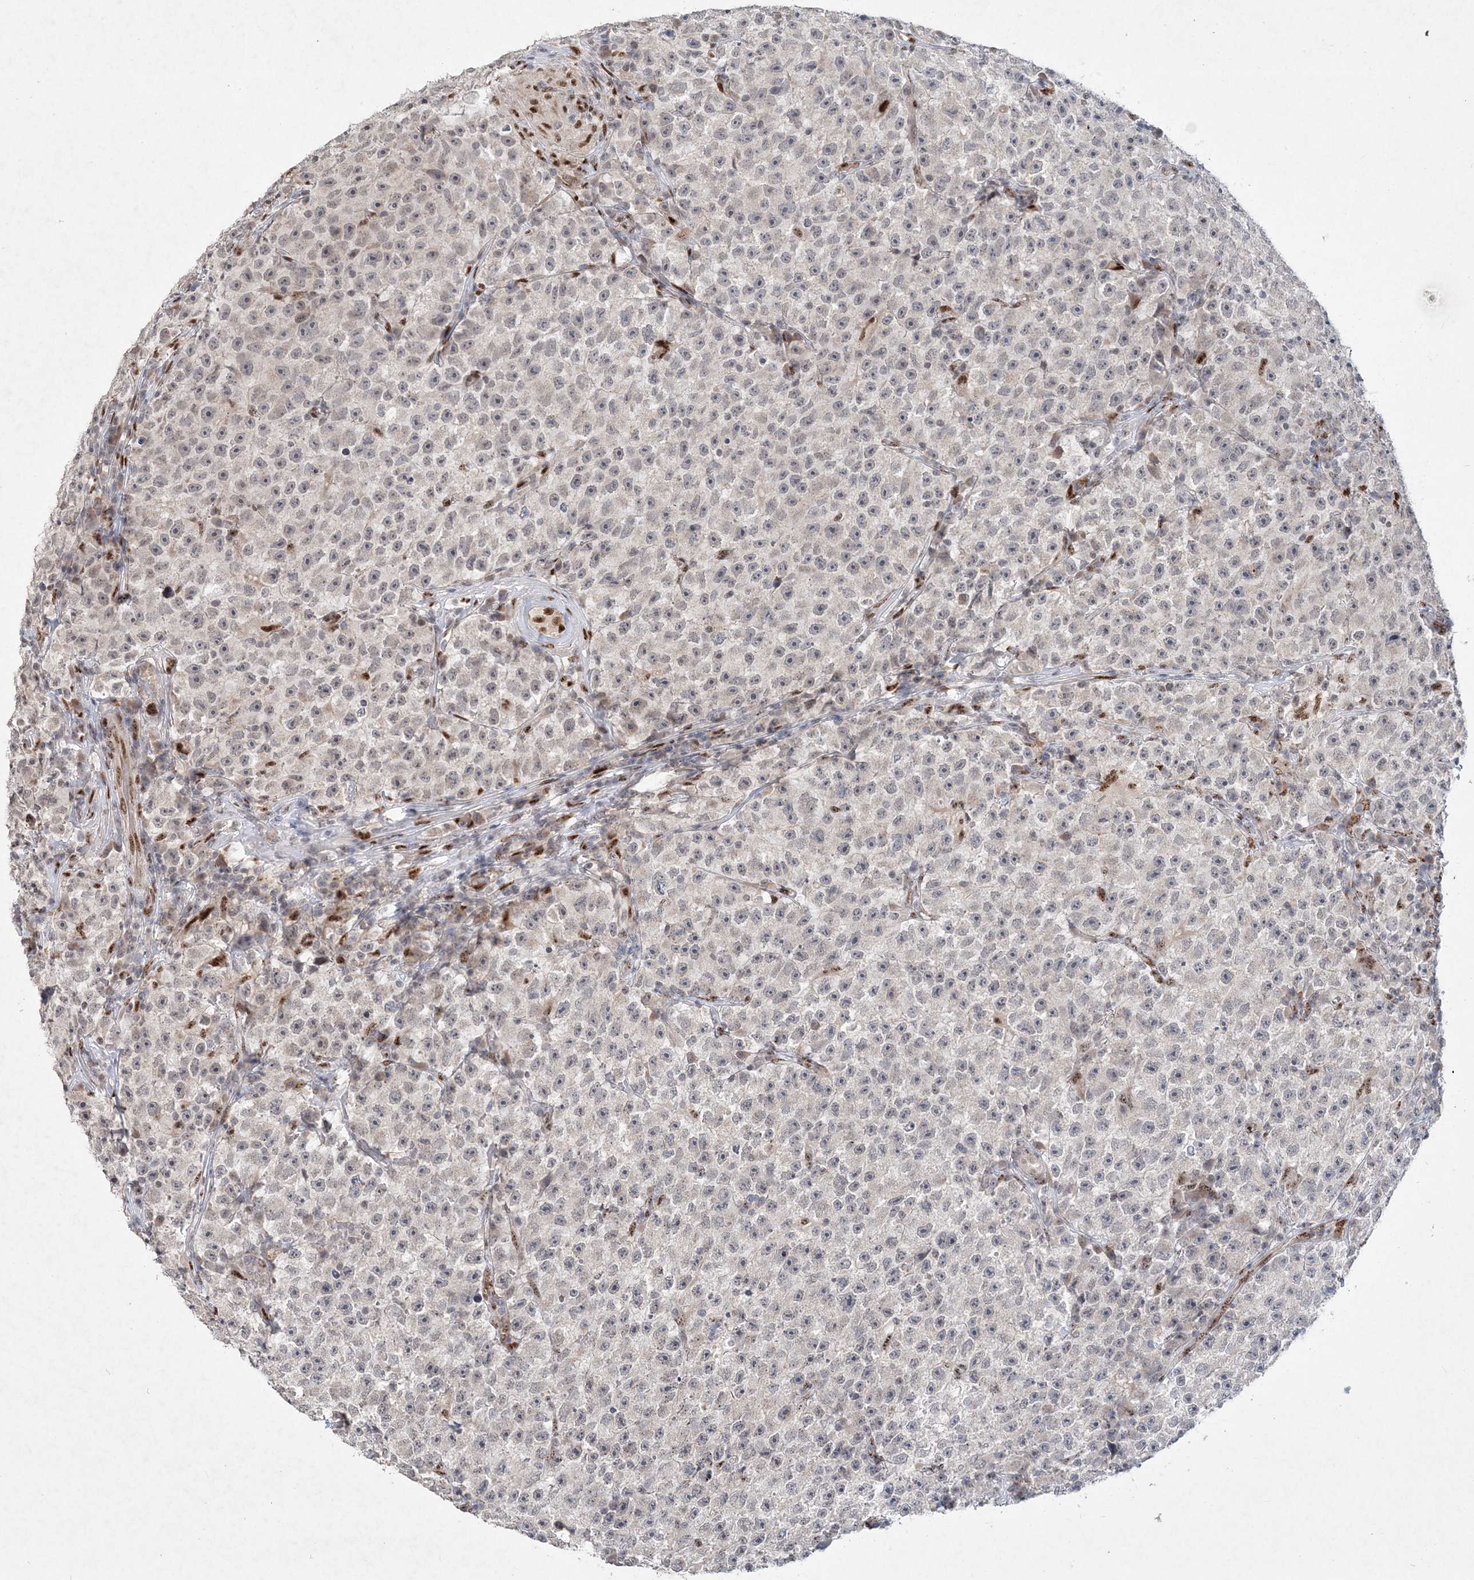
{"staining": {"intensity": "negative", "quantity": "none", "location": "none"}, "tissue": "testis cancer", "cell_type": "Tumor cells", "image_type": "cancer", "snomed": [{"axis": "morphology", "description": "Seminoma, NOS"}, {"axis": "topography", "description": "Testis"}], "caption": "A histopathology image of testis cancer (seminoma) stained for a protein shows no brown staining in tumor cells.", "gene": "GIN1", "patient": {"sex": "male", "age": 22}}